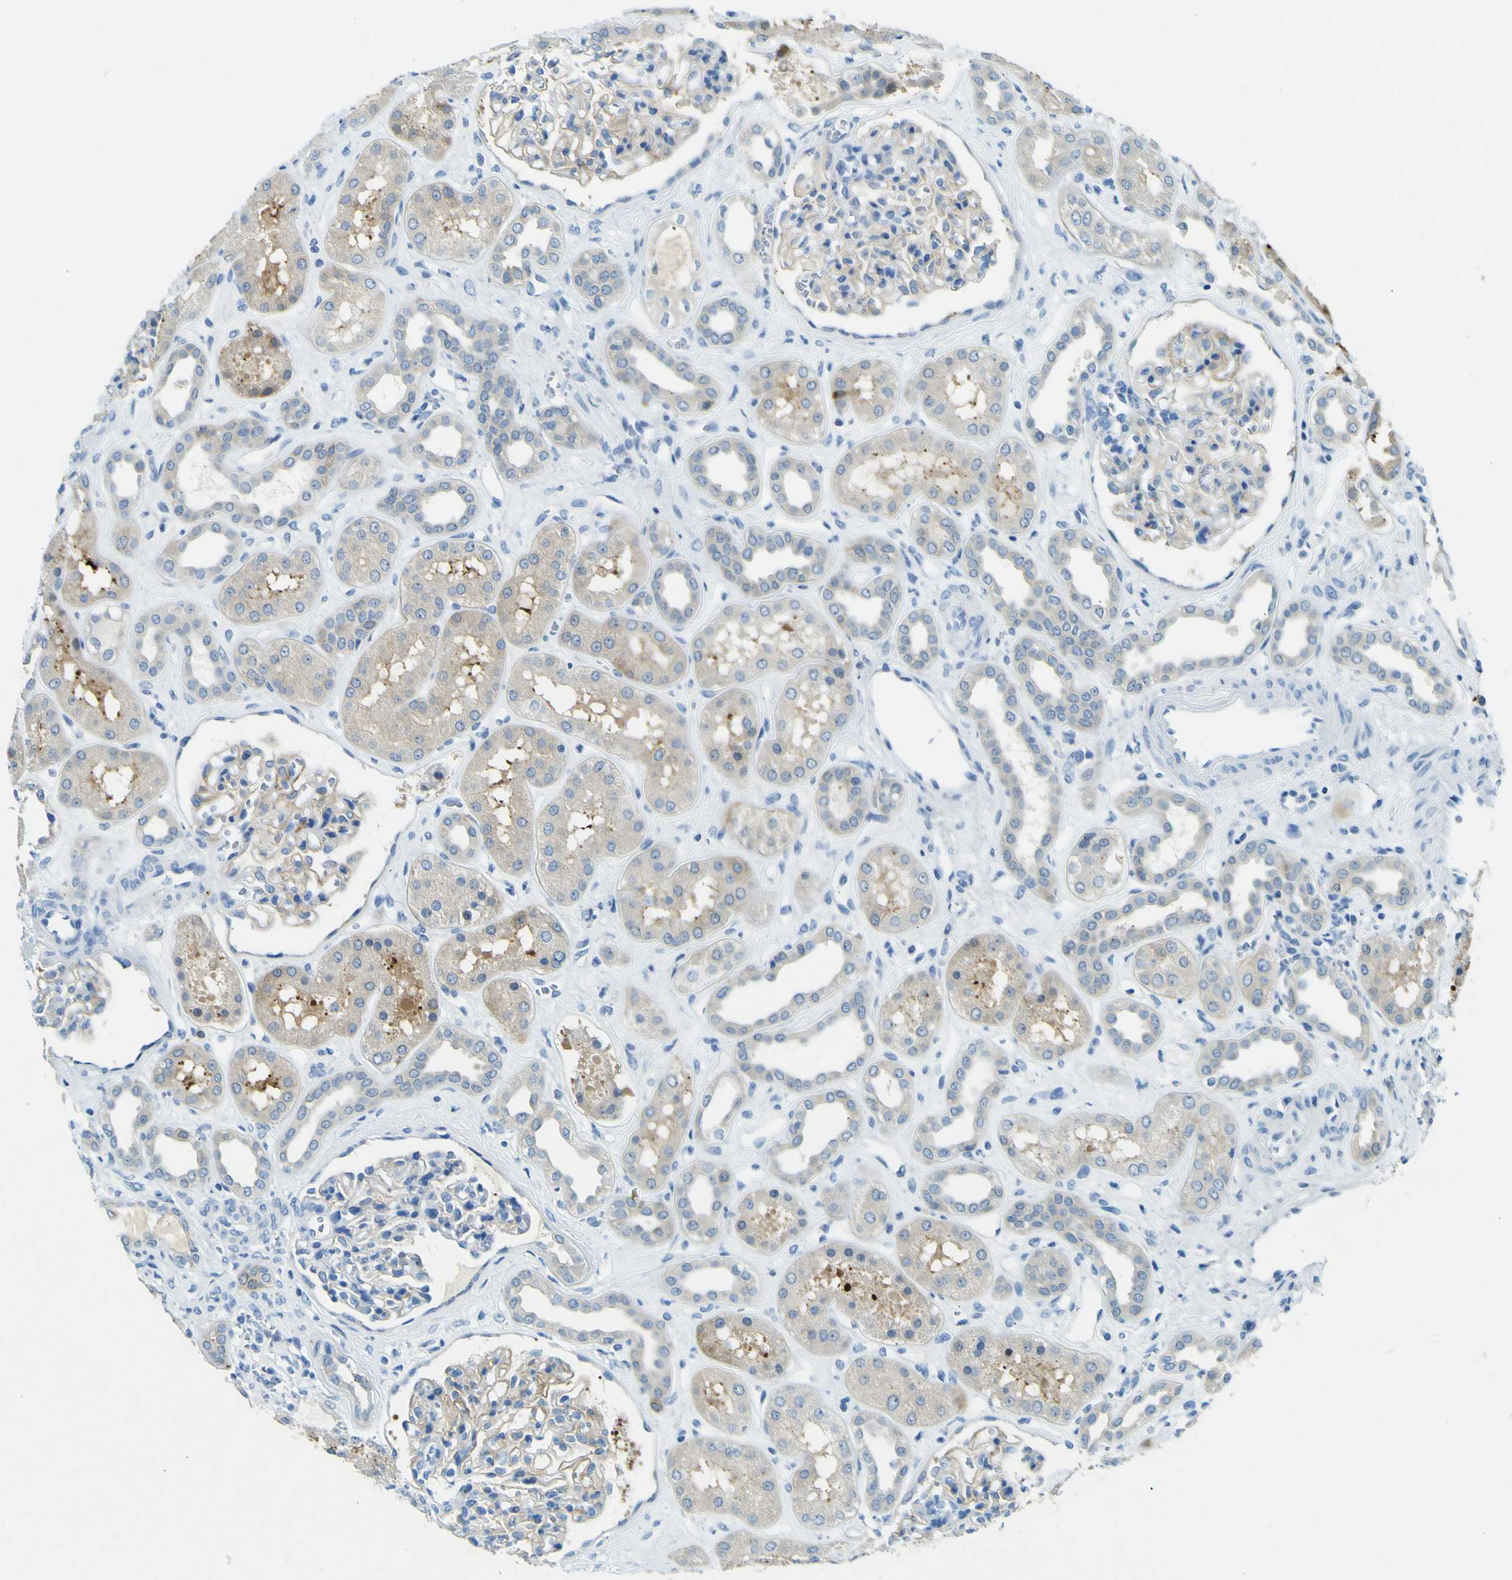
{"staining": {"intensity": "weak", "quantity": "25%-75%", "location": "cytoplasmic/membranous"}, "tissue": "kidney", "cell_type": "Cells in glomeruli", "image_type": "normal", "snomed": [{"axis": "morphology", "description": "Normal tissue, NOS"}, {"axis": "topography", "description": "Kidney"}], "caption": "A low amount of weak cytoplasmic/membranous expression is present in about 25%-75% of cells in glomeruli in normal kidney. The staining is performed using DAB brown chromogen to label protein expression. The nuclei are counter-stained blue using hematoxylin.", "gene": "SORCS1", "patient": {"sex": "male", "age": 59}}